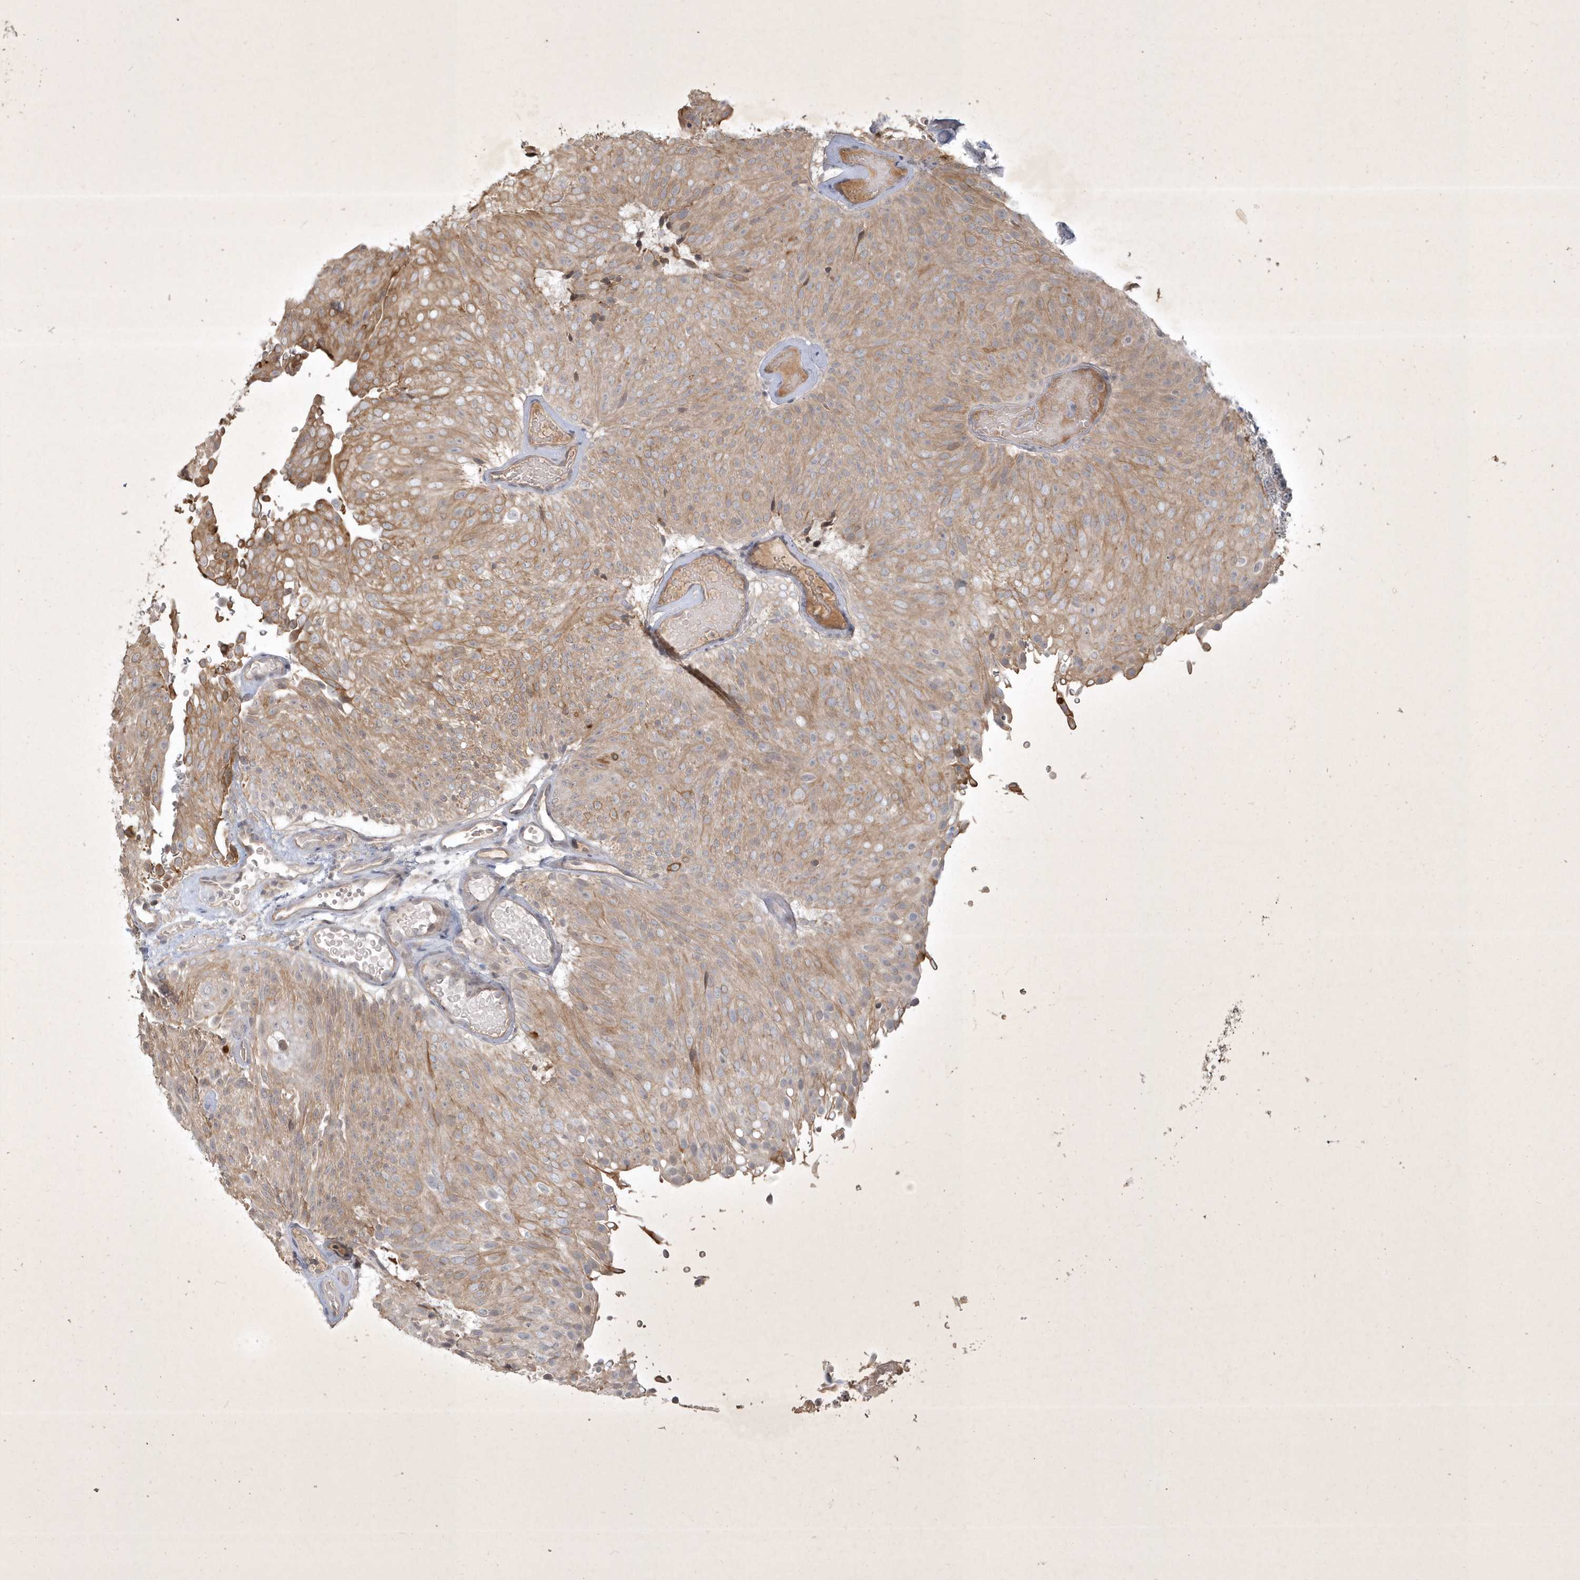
{"staining": {"intensity": "moderate", "quantity": ">75%", "location": "cytoplasmic/membranous"}, "tissue": "urothelial cancer", "cell_type": "Tumor cells", "image_type": "cancer", "snomed": [{"axis": "morphology", "description": "Urothelial carcinoma, Low grade"}, {"axis": "topography", "description": "Urinary bladder"}], "caption": "Immunohistochemical staining of human low-grade urothelial carcinoma reveals medium levels of moderate cytoplasmic/membranous protein staining in approximately >75% of tumor cells.", "gene": "BOD1", "patient": {"sex": "male", "age": 78}}